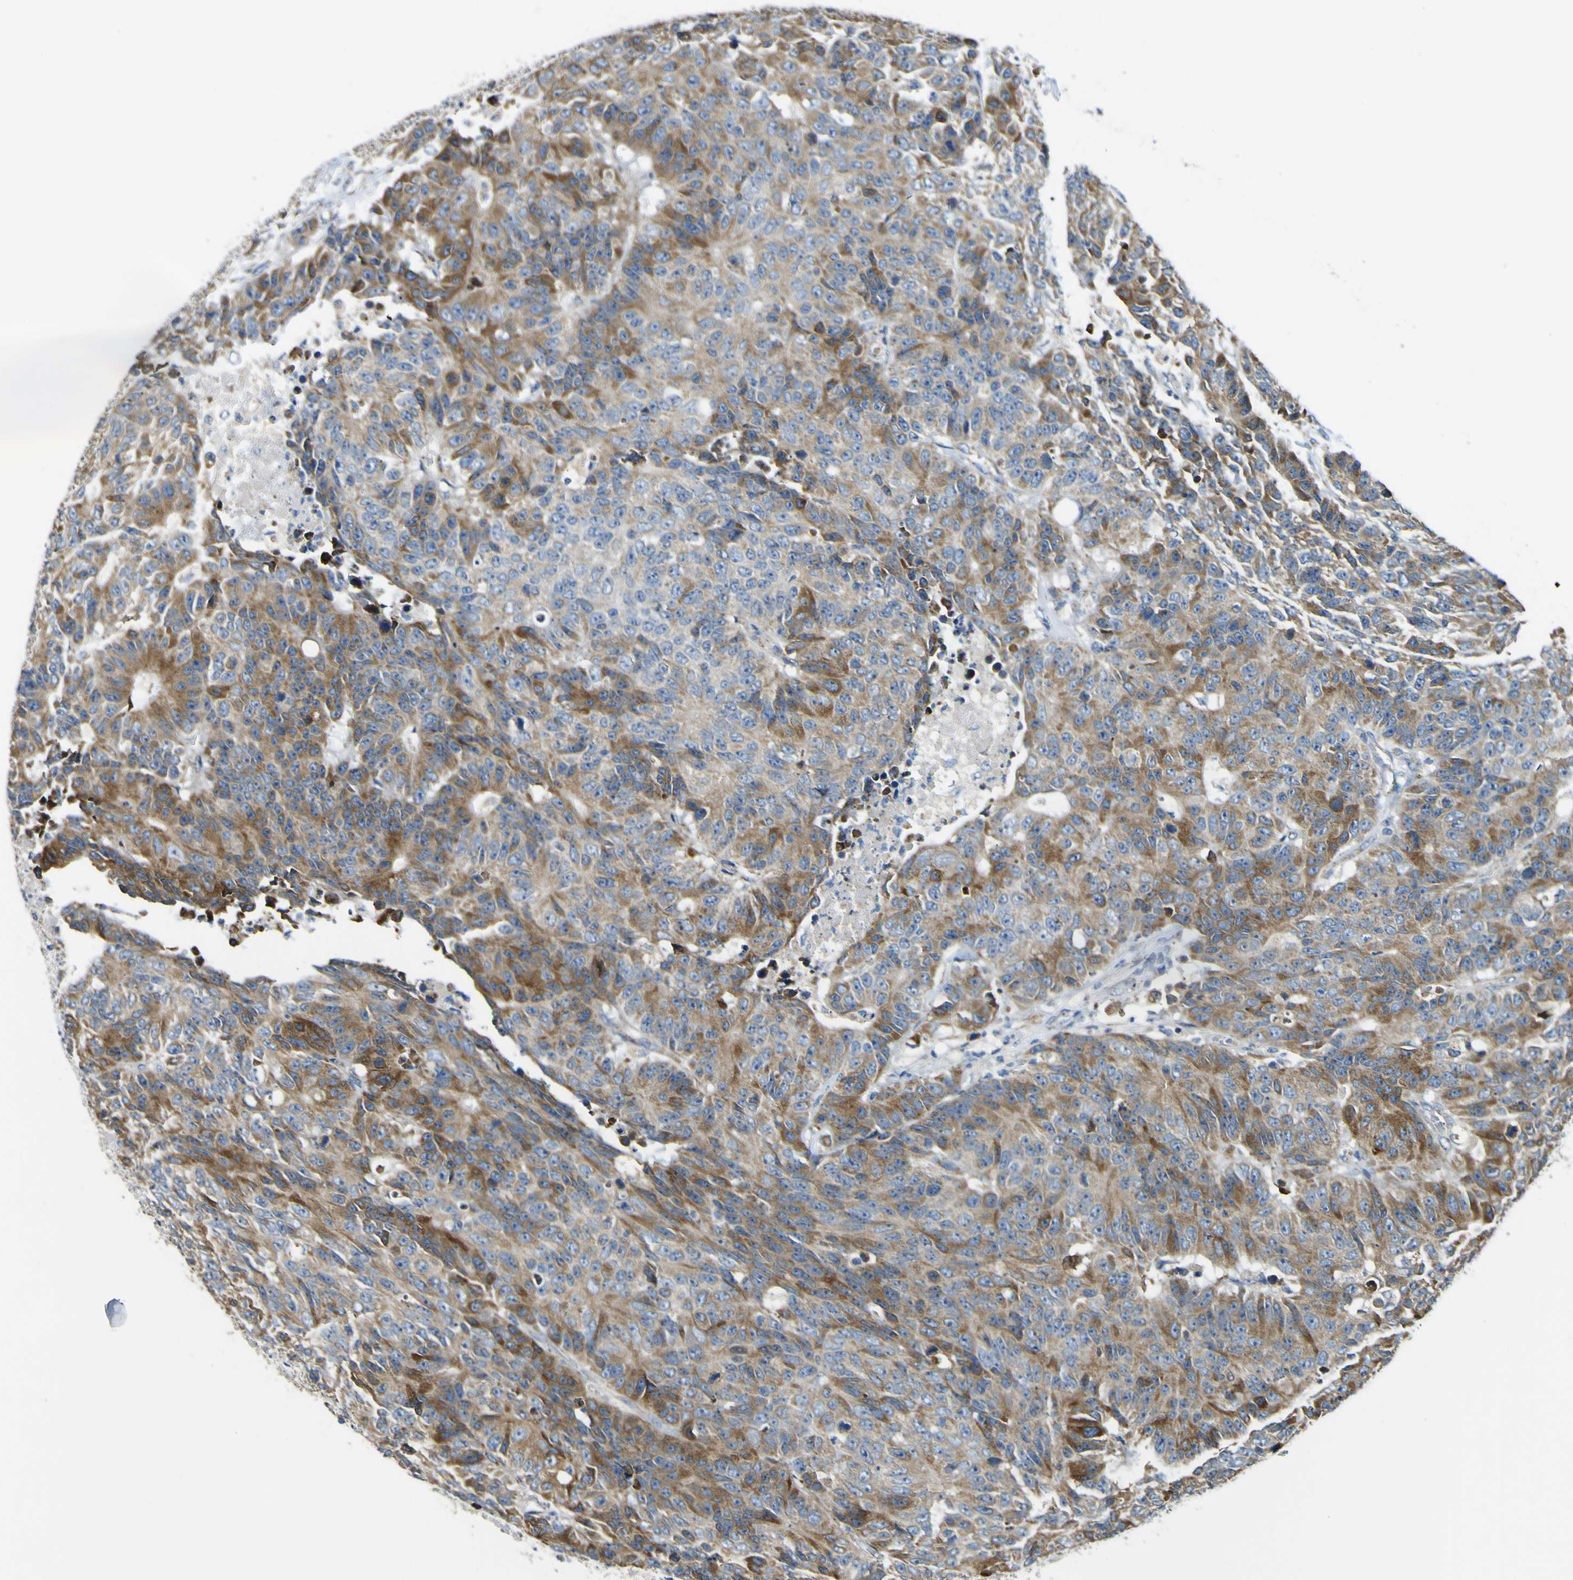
{"staining": {"intensity": "moderate", "quantity": ">75%", "location": "cytoplasmic/membranous"}, "tissue": "colorectal cancer", "cell_type": "Tumor cells", "image_type": "cancer", "snomed": [{"axis": "morphology", "description": "Adenocarcinoma, NOS"}, {"axis": "topography", "description": "Colon"}], "caption": "This photomicrograph shows adenocarcinoma (colorectal) stained with immunohistochemistry (IHC) to label a protein in brown. The cytoplasmic/membranous of tumor cells show moderate positivity for the protein. Nuclei are counter-stained blue.", "gene": "ALDH18A1", "patient": {"sex": "female", "age": 86}}